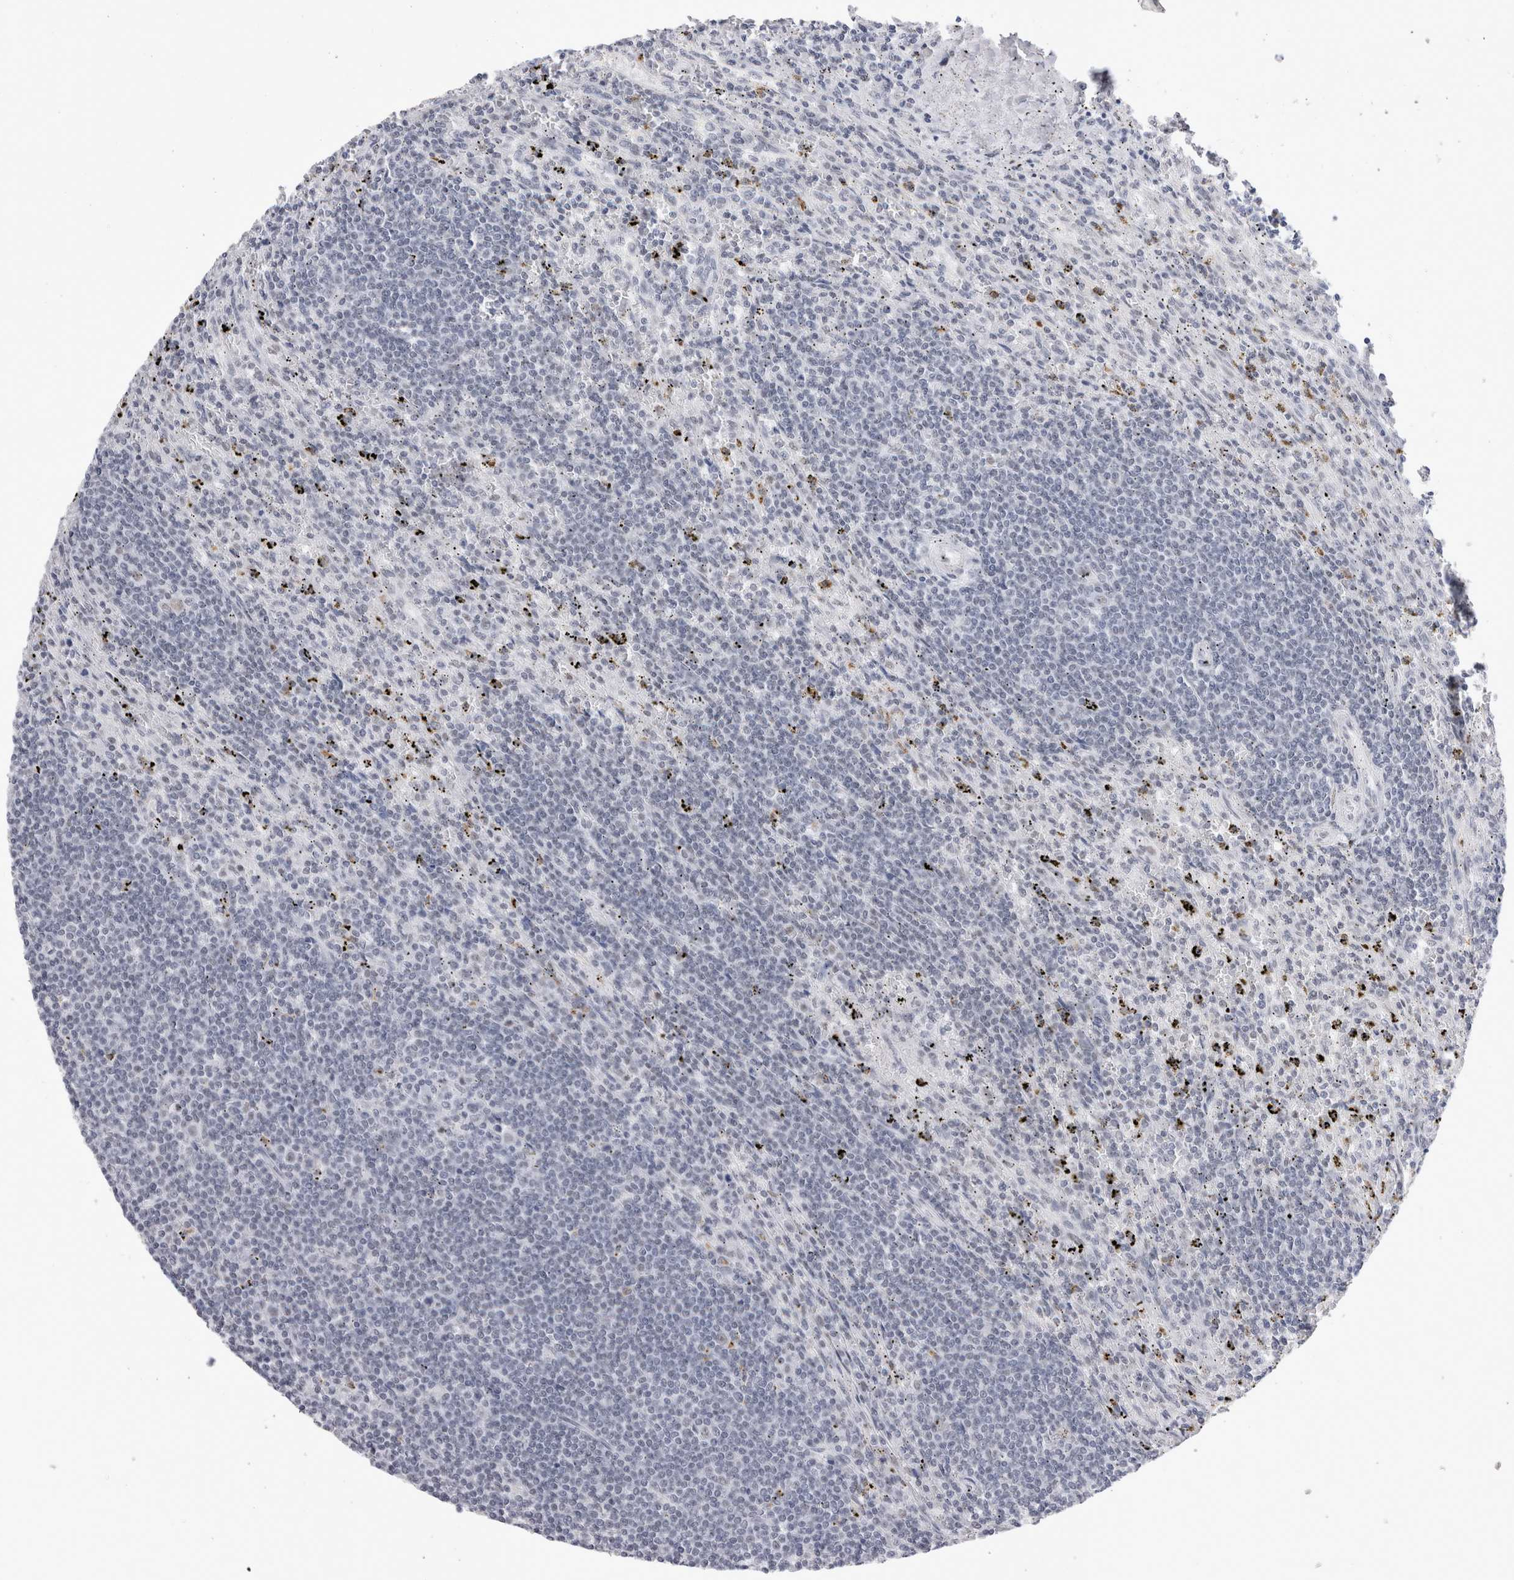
{"staining": {"intensity": "negative", "quantity": "none", "location": "none"}, "tissue": "lymphoma", "cell_type": "Tumor cells", "image_type": "cancer", "snomed": [{"axis": "morphology", "description": "Malignant lymphoma, non-Hodgkin's type, Low grade"}, {"axis": "topography", "description": "Spleen"}], "caption": "DAB (3,3'-diaminobenzidine) immunohistochemical staining of human lymphoma displays no significant expression in tumor cells. (Stains: DAB IHC with hematoxylin counter stain, Microscopy: brightfield microscopy at high magnification).", "gene": "RBM6", "patient": {"sex": "male", "age": 76}}